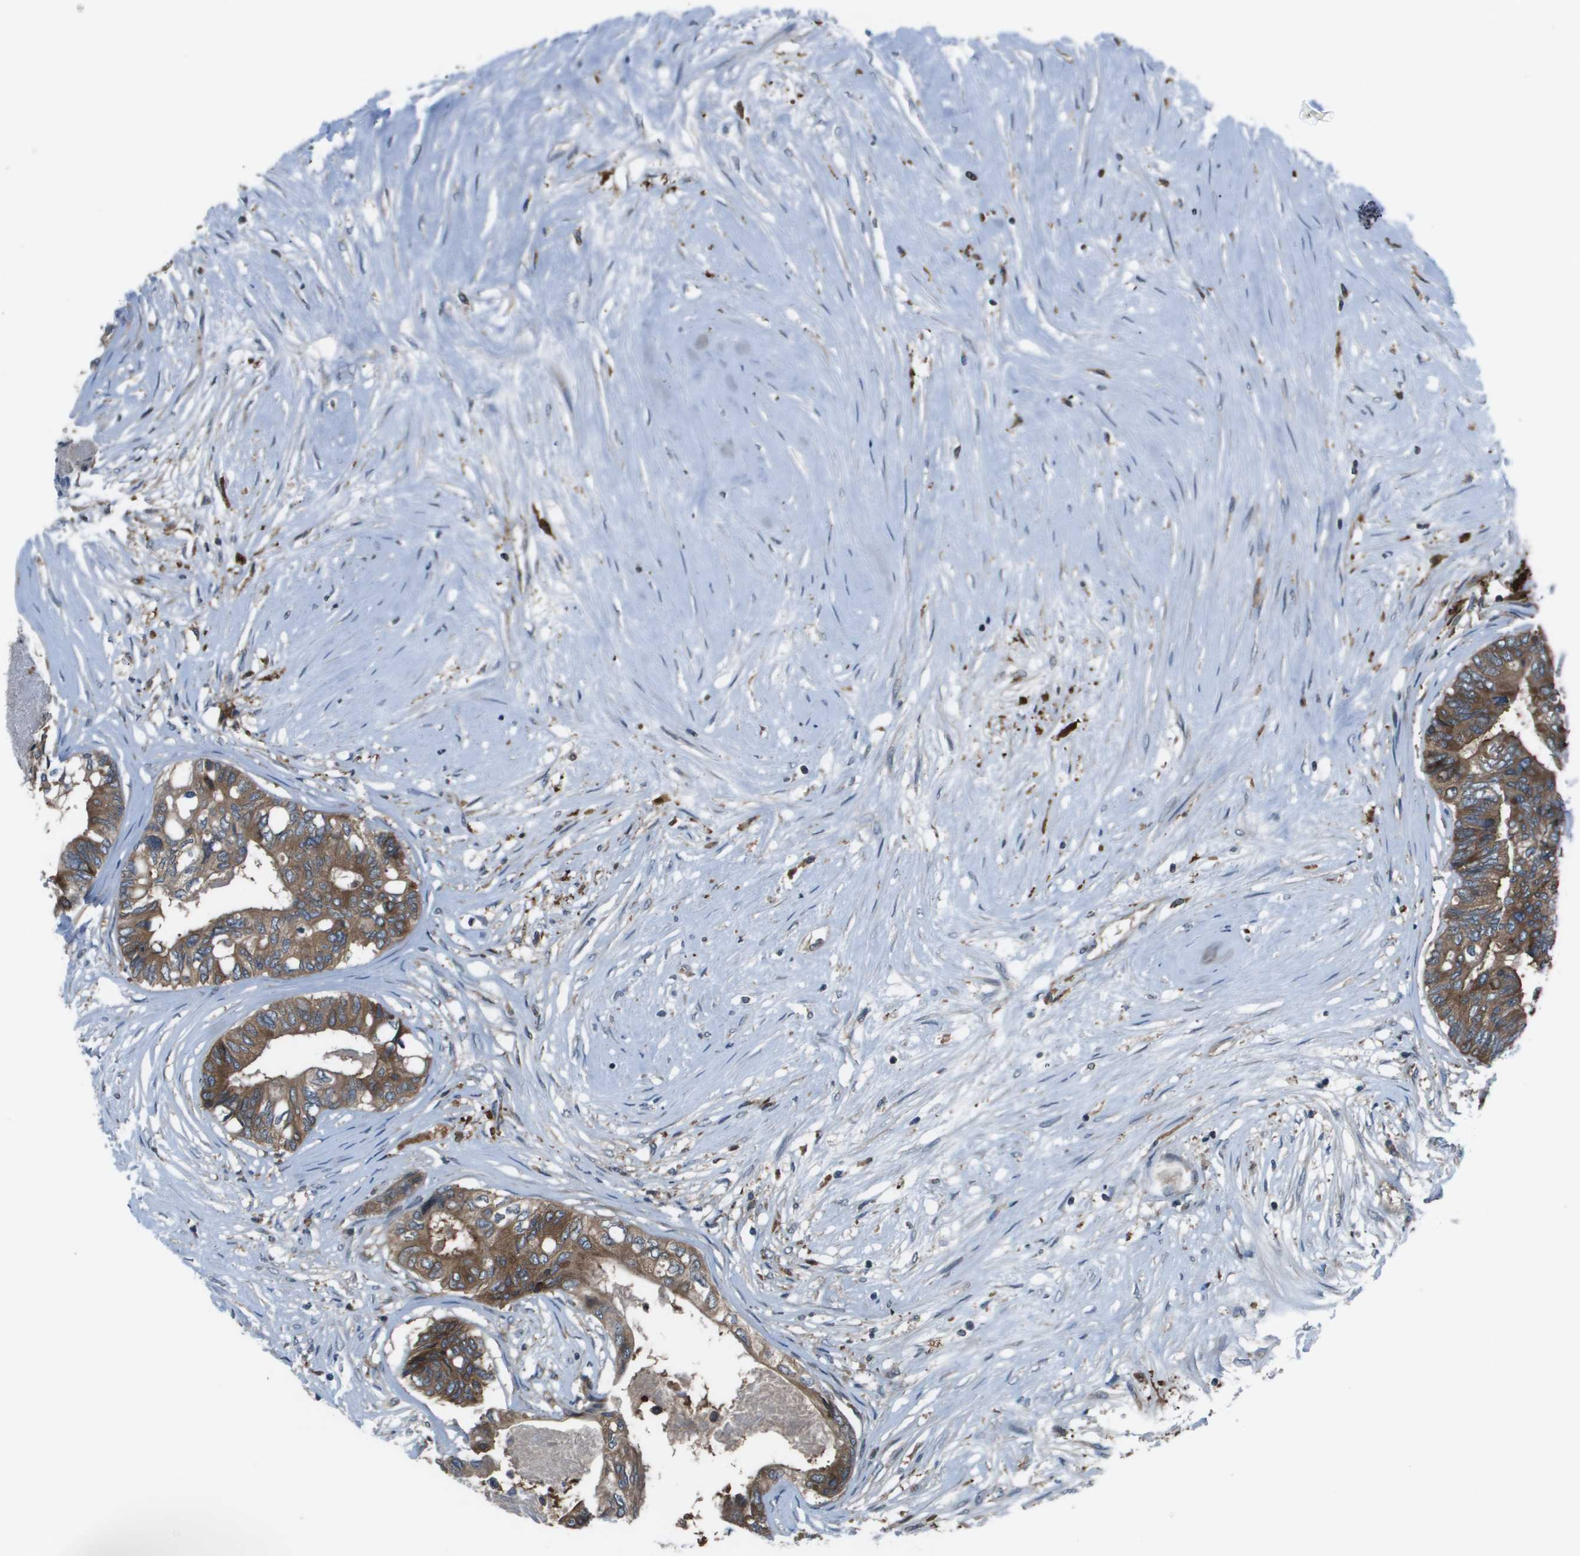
{"staining": {"intensity": "moderate", "quantity": ">75%", "location": "cytoplasmic/membranous"}, "tissue": "colorectal cancer", "cell_type": "Tumor cells", "image_type": "cancer", "snomed": [{"axis": "morphology", "description": "Adenocarcinoma, NOS"}, {"axis": "topography", "description": "Rectum"}], "caption": "The immunohistochemical stain shows moderate cytoplasmic/membranous staining in tumor cells of colorectal cancer tissue. (DAB (3,3'-diaminobenzidine) = brown stain, brightfield microscopy at high magnification).", "gene": "EIF3B", "patient": {"sex": "male", "age": 63}}